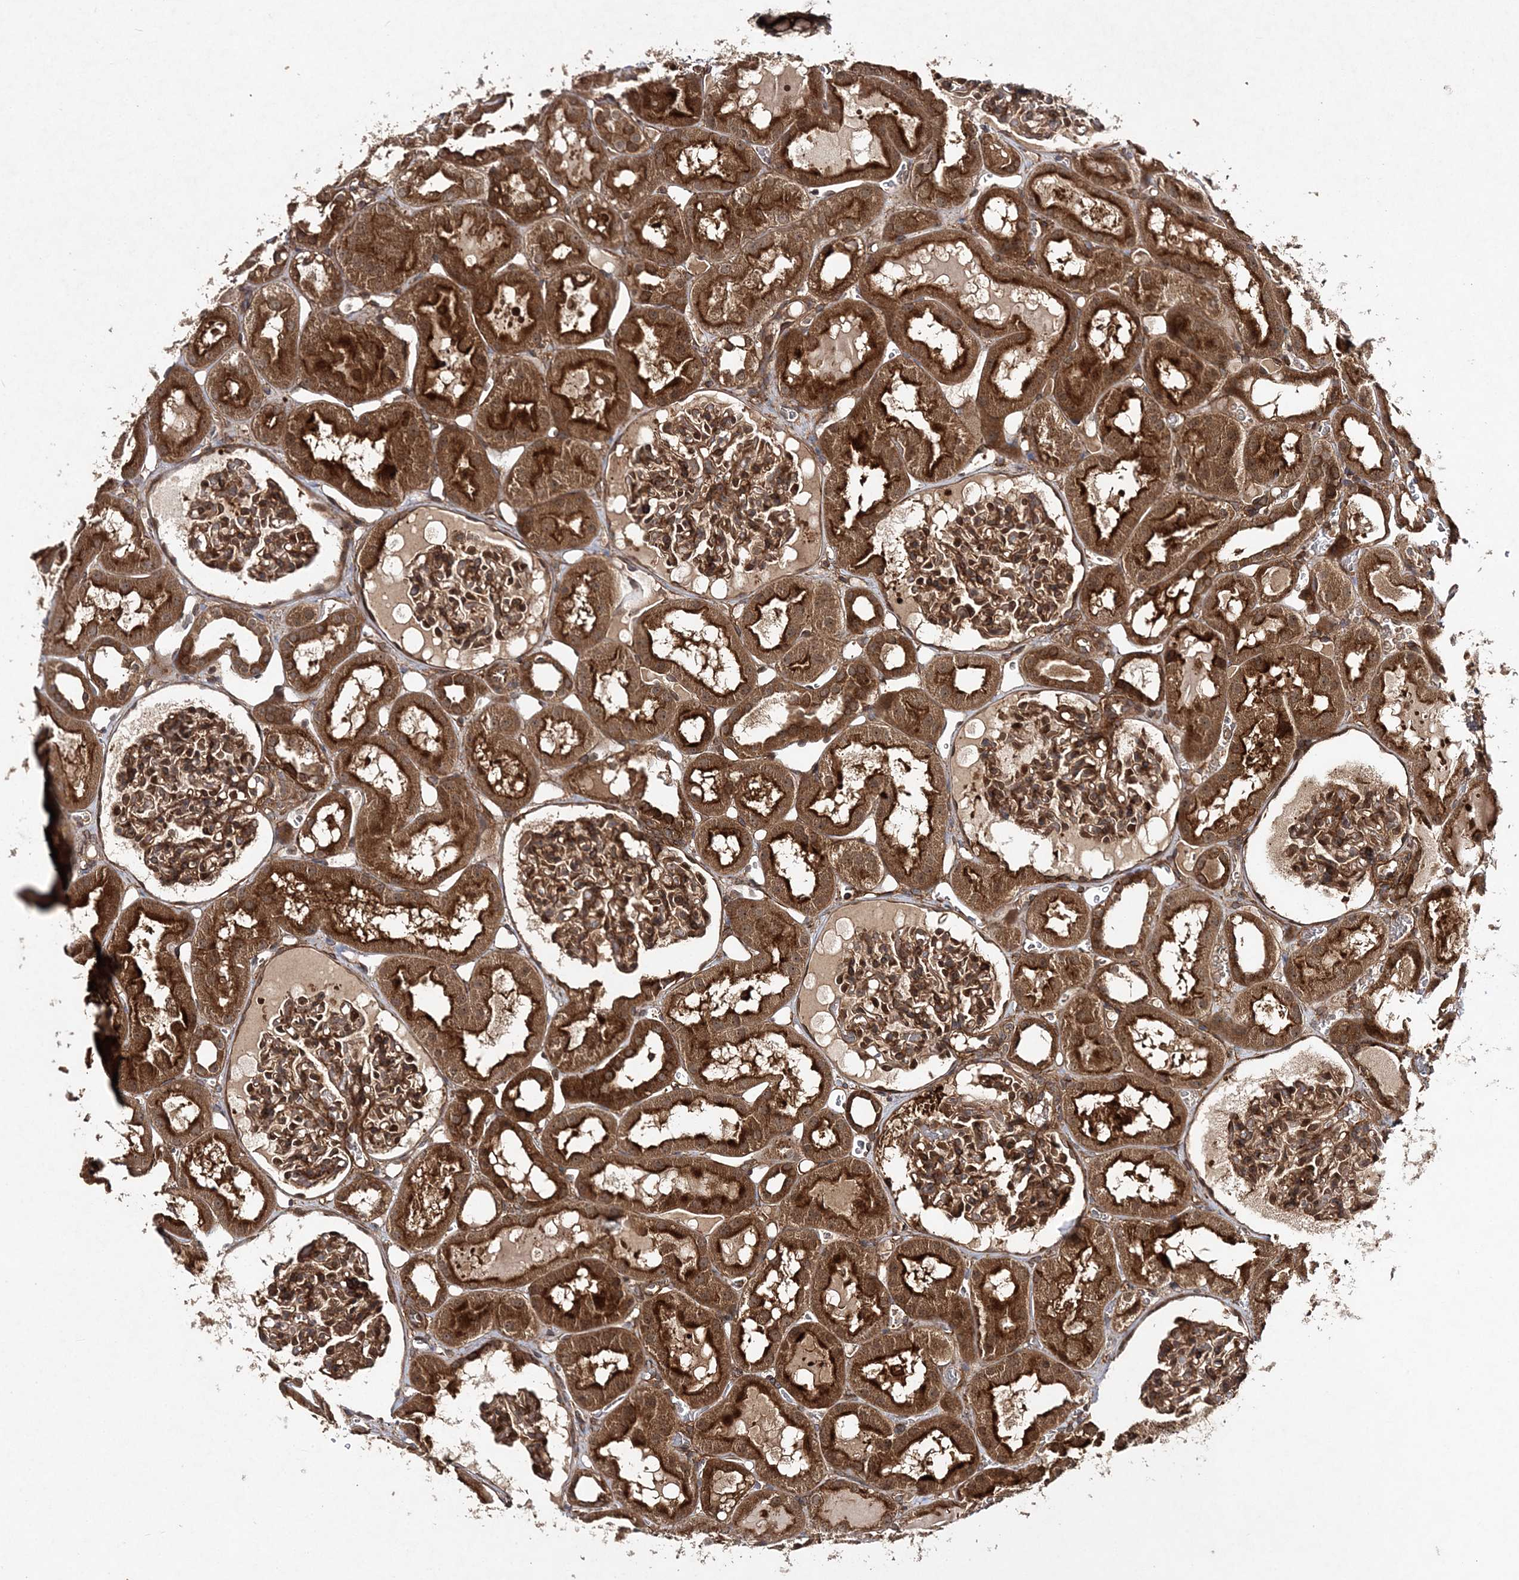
{"staining": {"intensity": "moderate", "quantity": ">75%", "location": "cytoplasmic/membranous"}, "tissue": "kidney", "cell_type": "Cells in glomeruli", "image_type": "normal", "snomed": [{"axis": "morphology", "description": "Normal tissue, NOS"}, {"axis": "topography", "description": "Kidney"}, {"axis": "topography", "description": "Urinary bladder"}], "caption": "A micrograph of human kidney stained for a protein shows moderate cytoplasmic/membranous brown staining in cells in glomeruli. Immunohistochemistry stains the protein of interest in brown and the nuclei are stained blue.", "gene": "TMEM9B", "patient": {"sex": "male", "age": 16}}